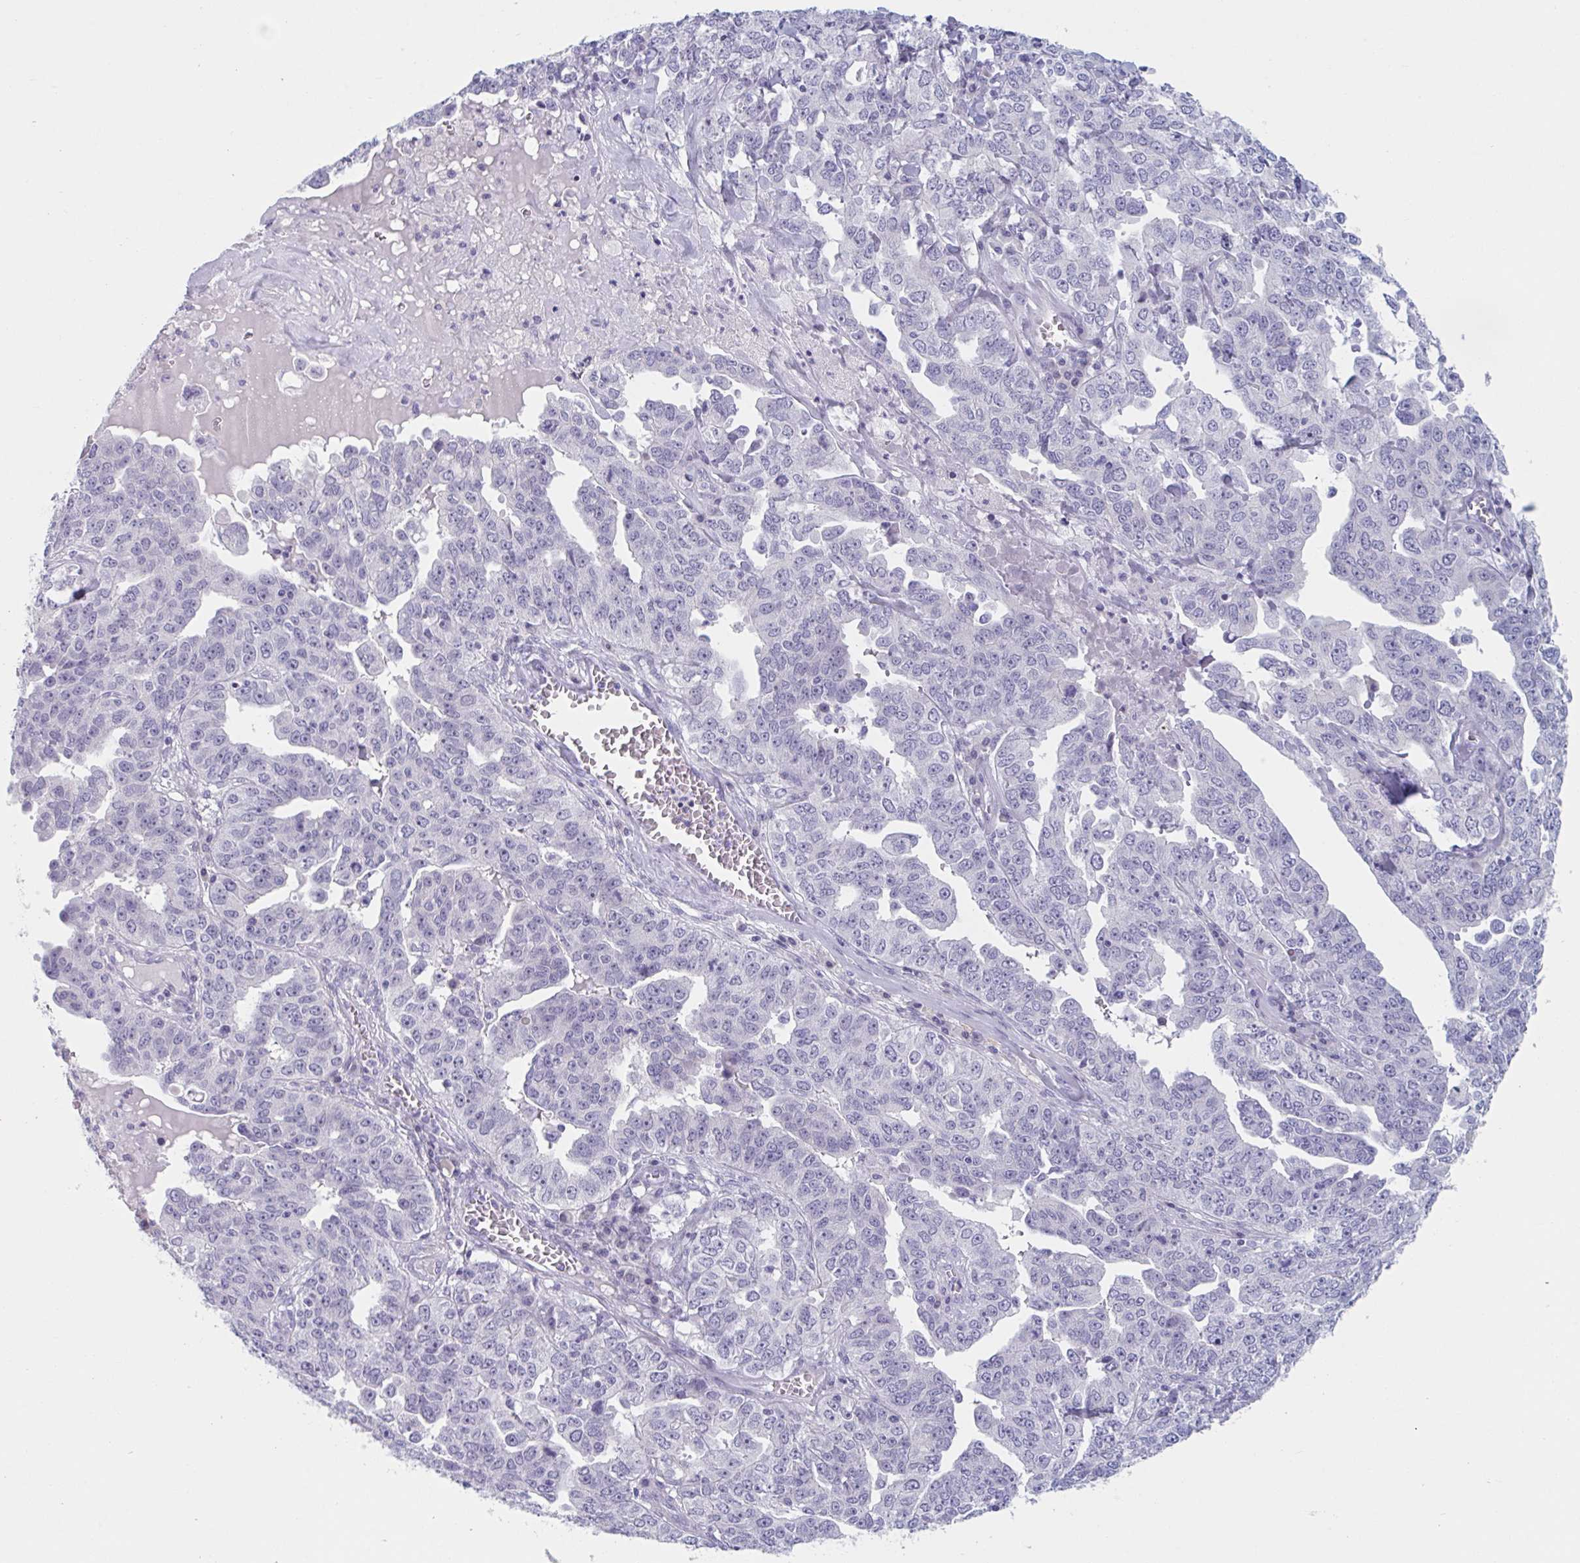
{"staining": {"intensity": "negative", "quantity": "none", "location": "none"}, "tissue": "ovarian cancer", "cell_type": "Tumor cells", "image_type": "cancer", "snomed": [{"axis": "morphology", "description": "Carcinoma, endometroid"}, {"axis": "topography", "description": "Ovary"}], "caption": "IHC of human ovarian cancer displays no positivity in tumor cells.", "gene": "HSD11B2", "patient": {"sex": "female", "age": 62}}